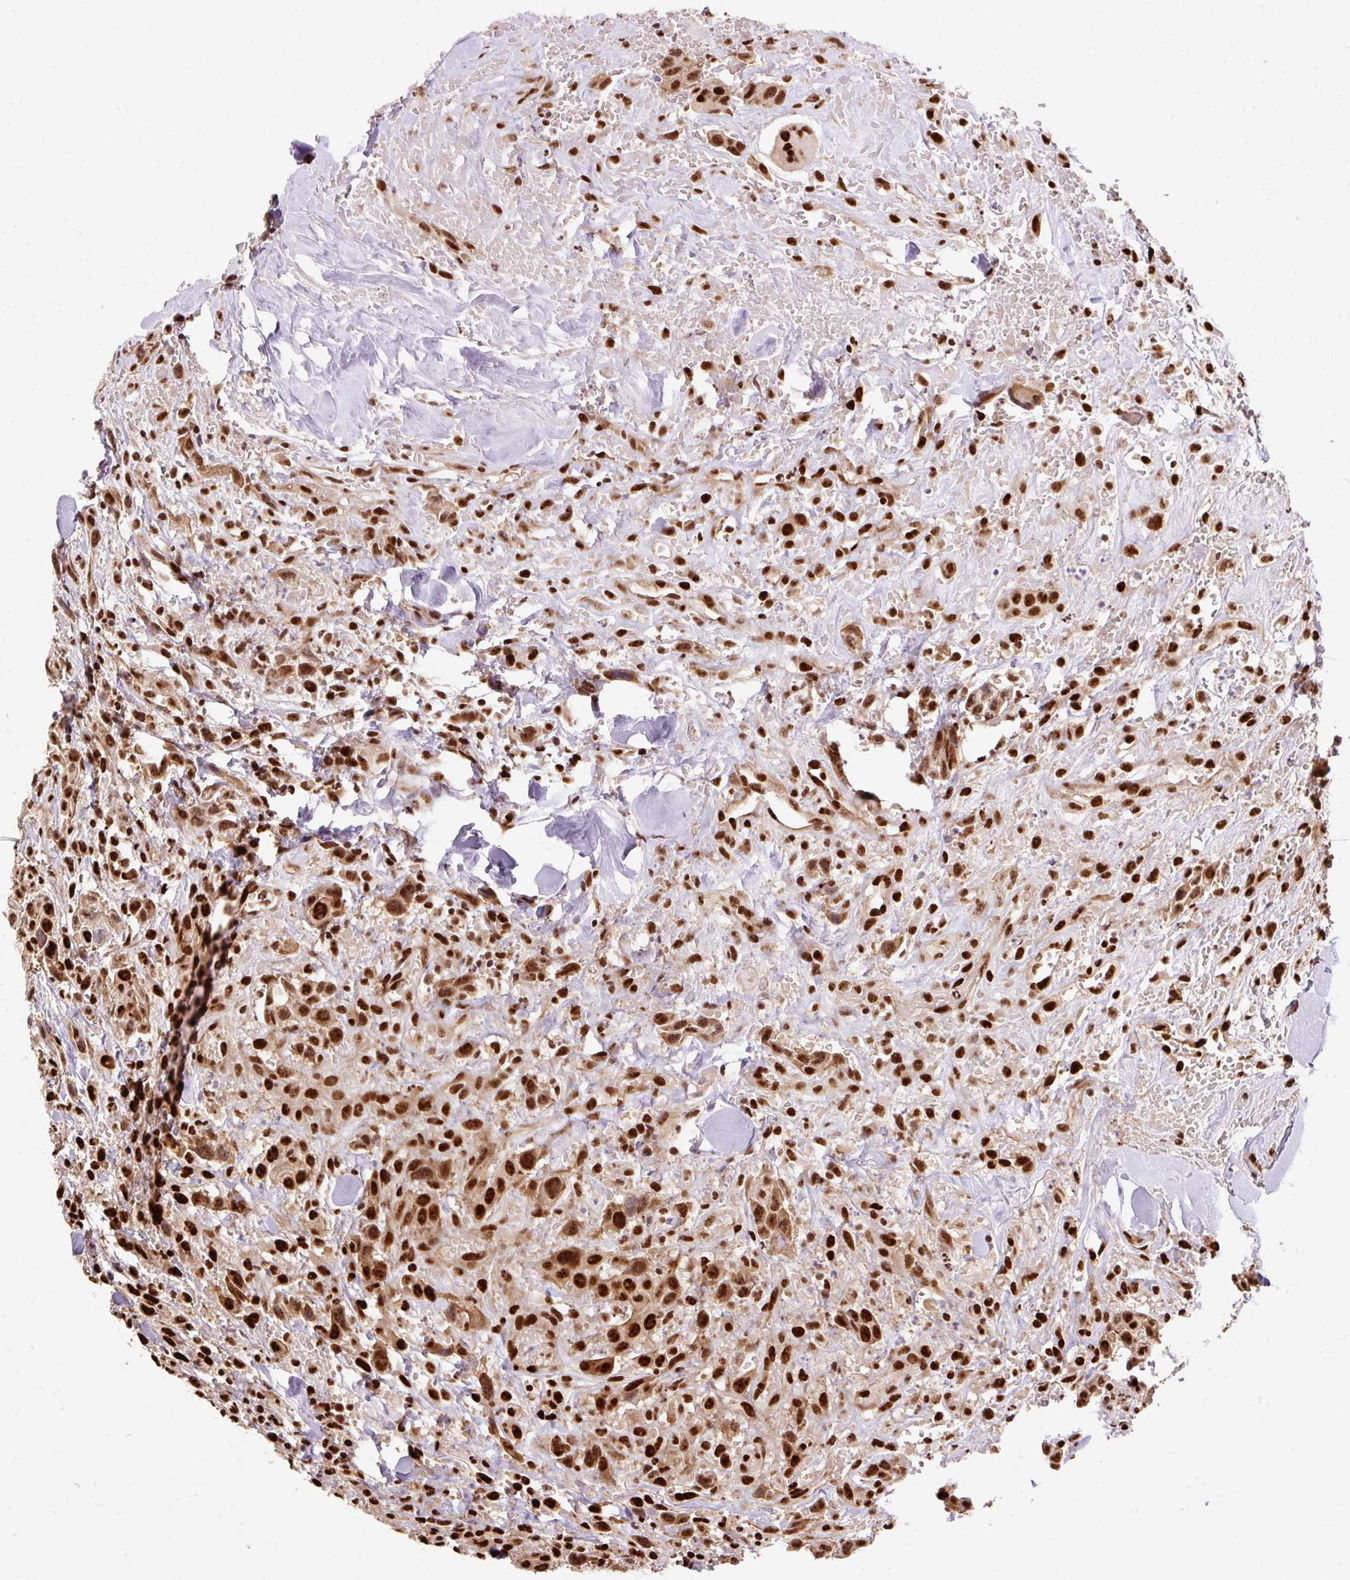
{"staining": {"intensity": "strong", "quantity": ">75%", "location": "nuclear"}, "tissue": "head and neck cancer", "cell_type": "Tumor cells", "image_type": "cancer", "snomed": [{"axis": "morphology", "description": "Squamous cell carcinoma, NOS"}, {"axis": "topography", "description": "Head-Neck"}], "caption": "Immunohistochemical staining of head and neck squamous cell carcinoma shows strong nuclear protein staining in approximately >75% of tumor cells. Using DAB (brown) and hematoxylin (blue) stains, captured at high magnification using brightfield microscopy.", "gene": "MECOM", "patient": {"sex": "male", "age": 81}}